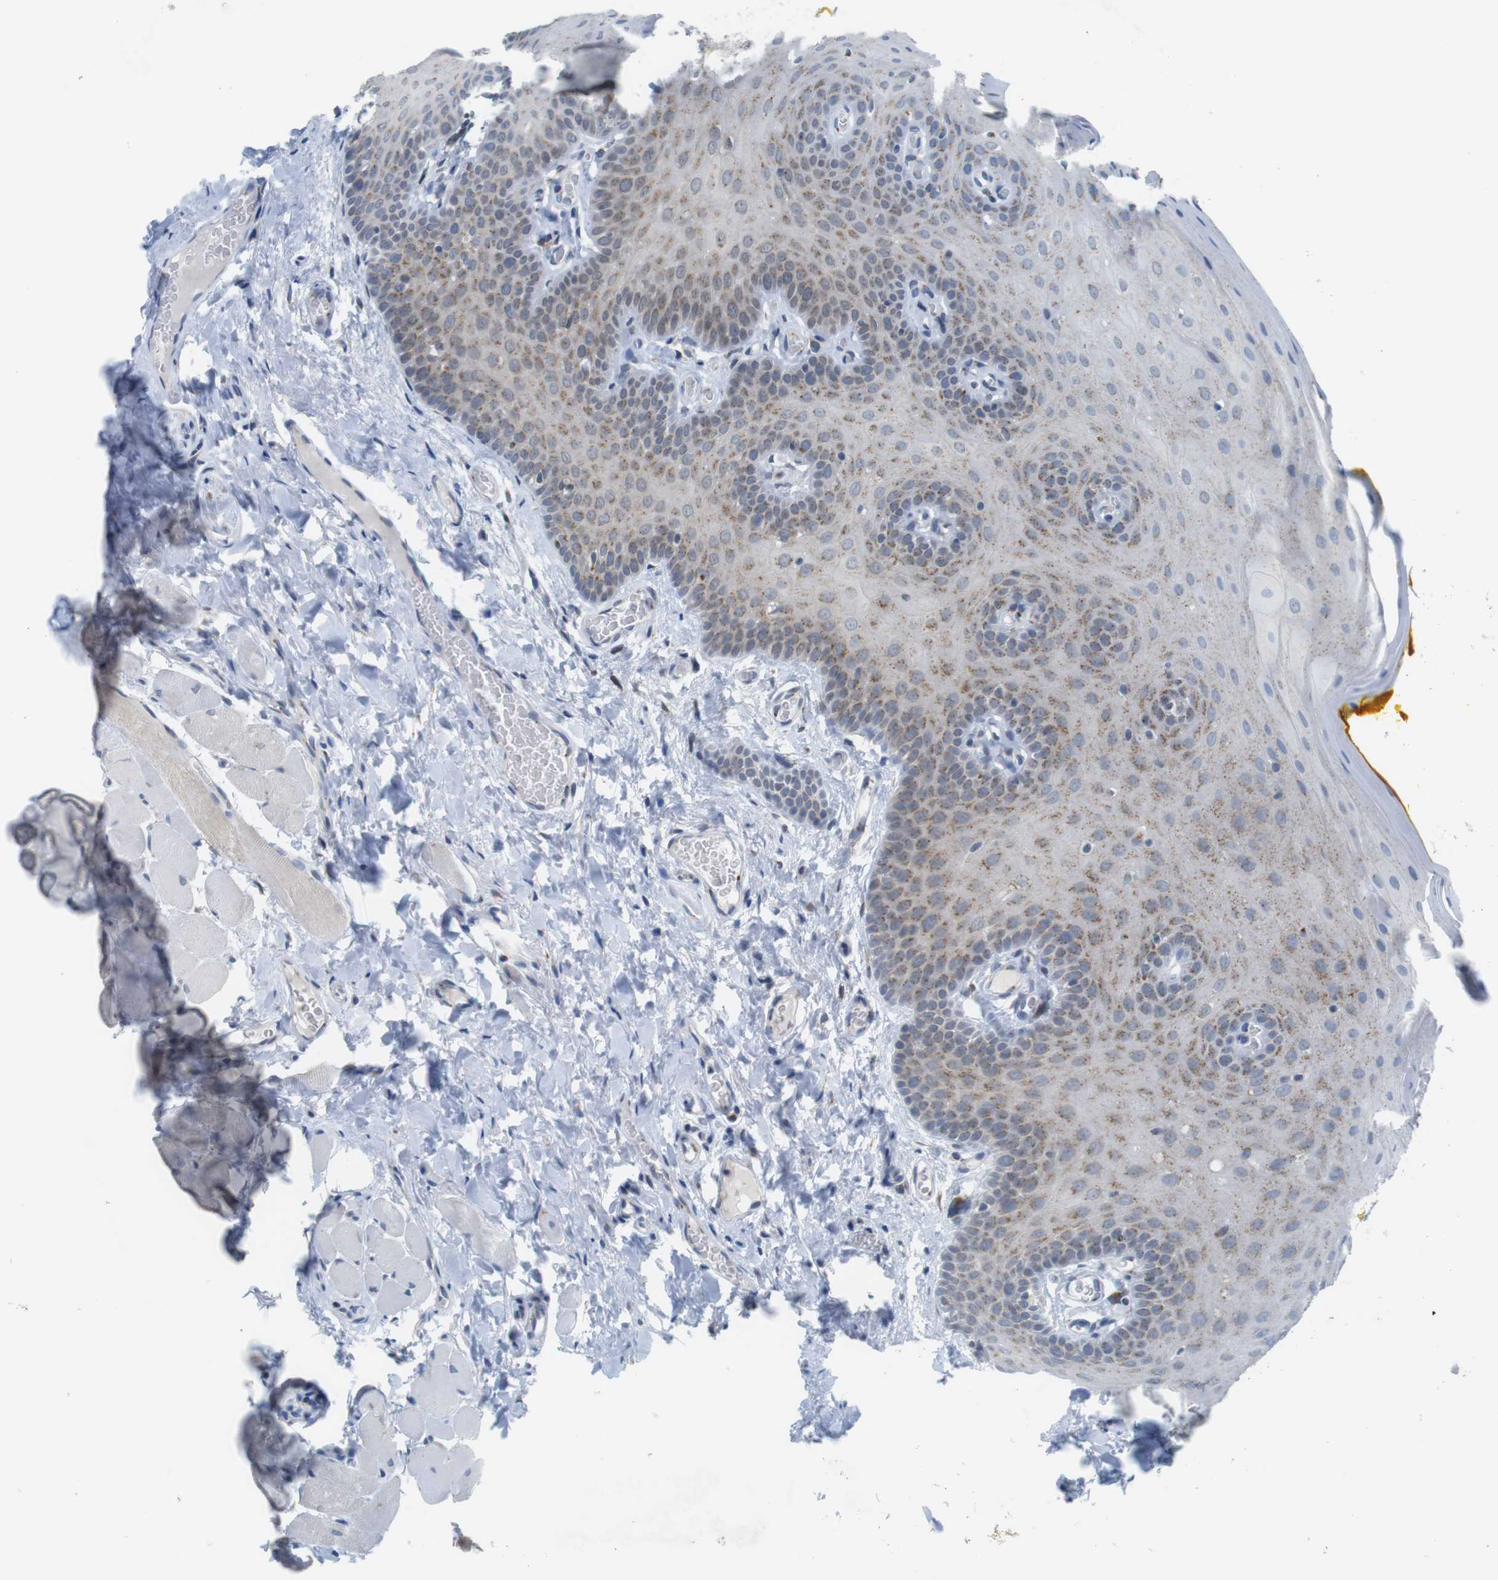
{"staining": {"intensity": "moderate", "quantity": "25%-75%", "location": "cytoplasmic/membranous"}, "tissue": "oral mucosa", "cell_type": "Squamous epithelial cells", "image_type": "normal", "snomed": [{"axis": "morphology", "description": "Normal tissue, NOS"}, {"axis": "topography", "description": "Oral tissue"}], "caption": "A medium amount of moderate cytoplasmic/membranous positivity is appreciated in approximately 25%-75% of squamous epithelial cells in unremarkable oral mucosa. Using DAB (3,3'-diaminobenzidine) (brown) and hematoxylin (blue) stains, captured at high magnification using brightfield microscopy.", "gene": "ERGIC3", "patient": {"sex": "male", "age": 54}}